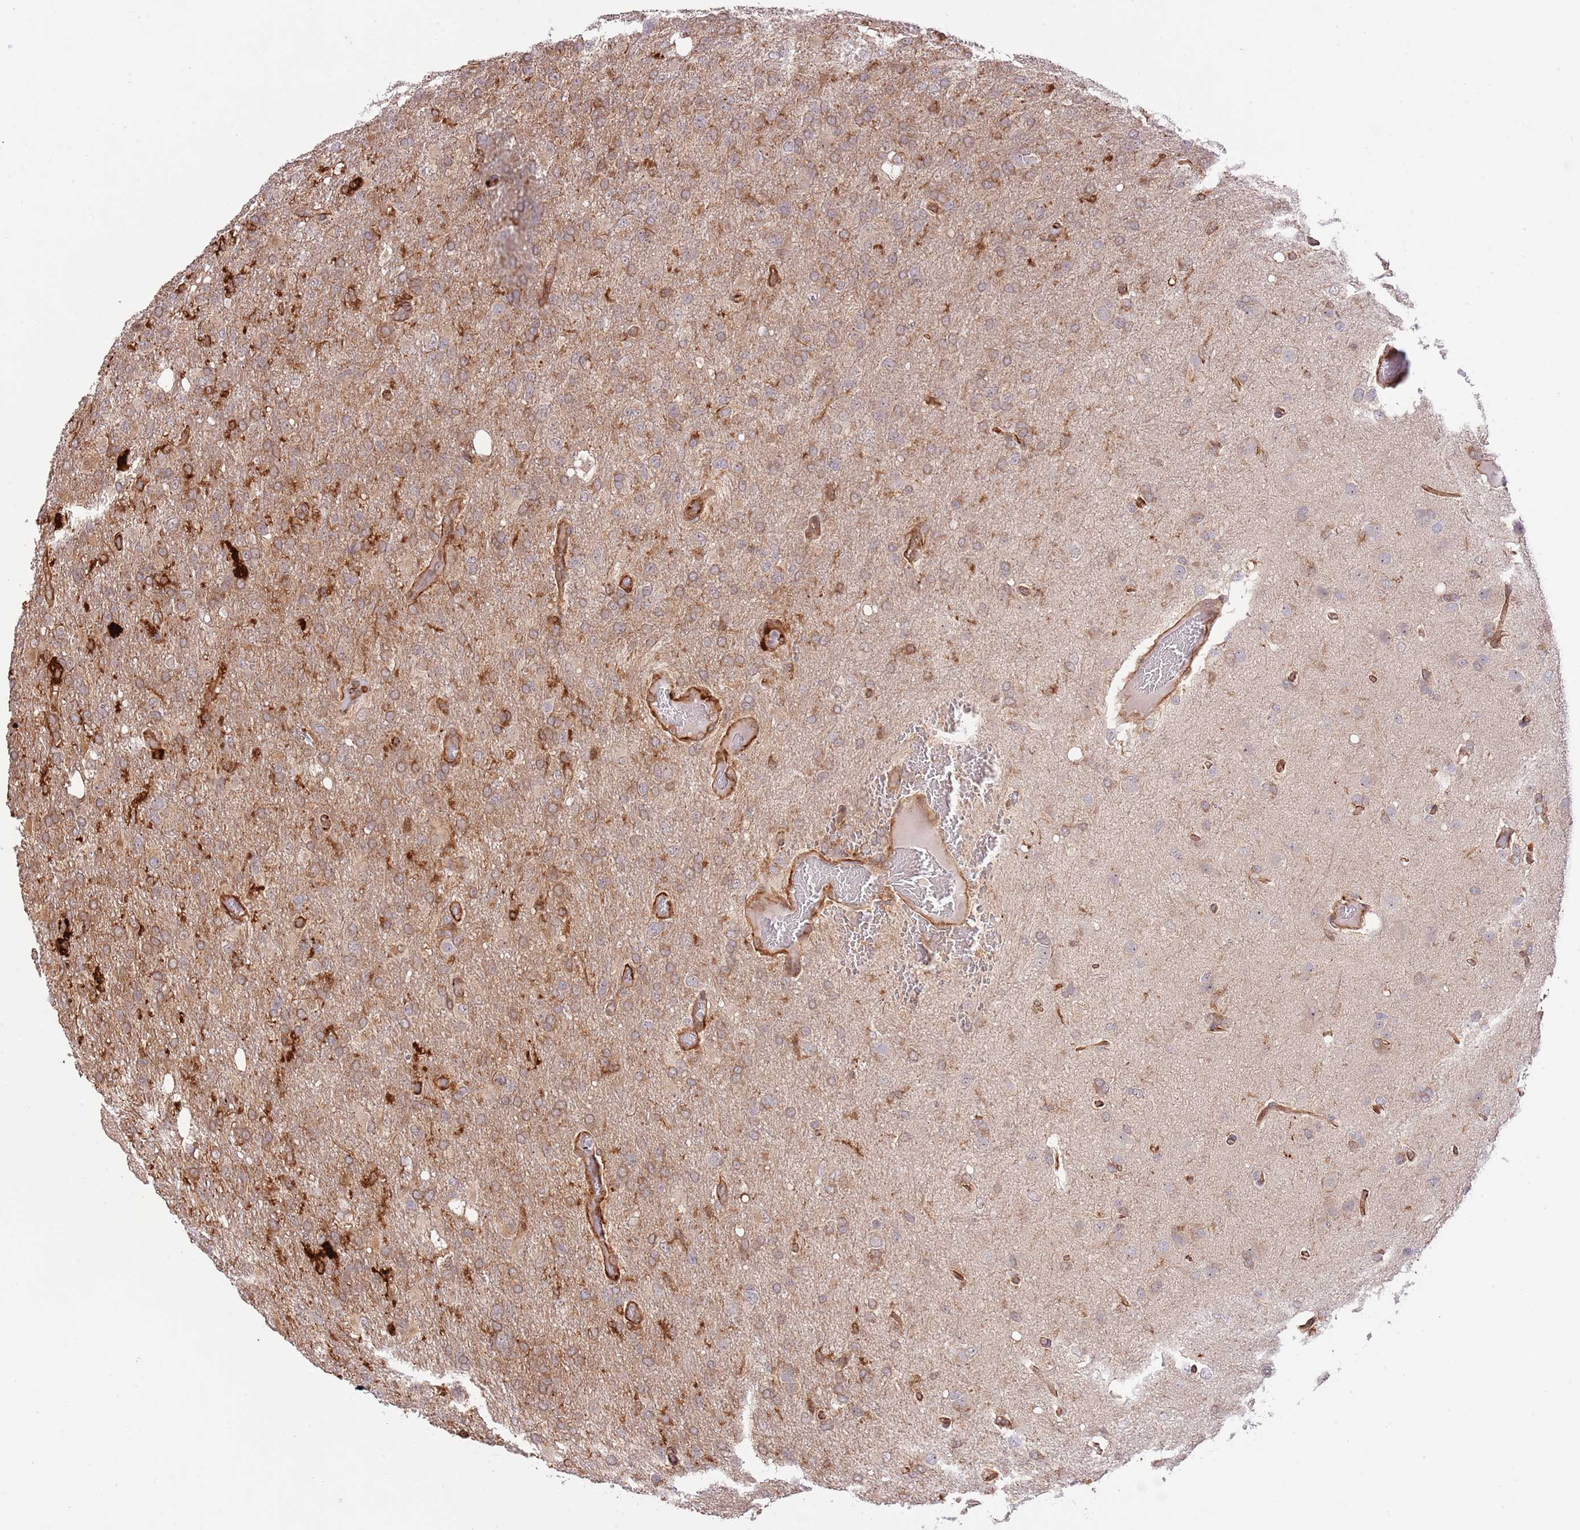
{"staining": {"intensity": "moderate", "quantity": ">75%", "location": "cytoplasmic/membranous"}, "tissue": "glioma", "cell_type": "Tumor cells", "image_type": "cancer", "snomed": [{"axis": "morphology", "description": "Glioma, malignant, High grade"}, {"axis": "topography", "description": "Brain"}], "caption": "Tumor cells exhibit medium levels of moderate cytoplasmic/membranous staining in approximately >75% of cells in human glioma.", "gene": "NEK3", "patient": {"sex": "female", "age": 74}}